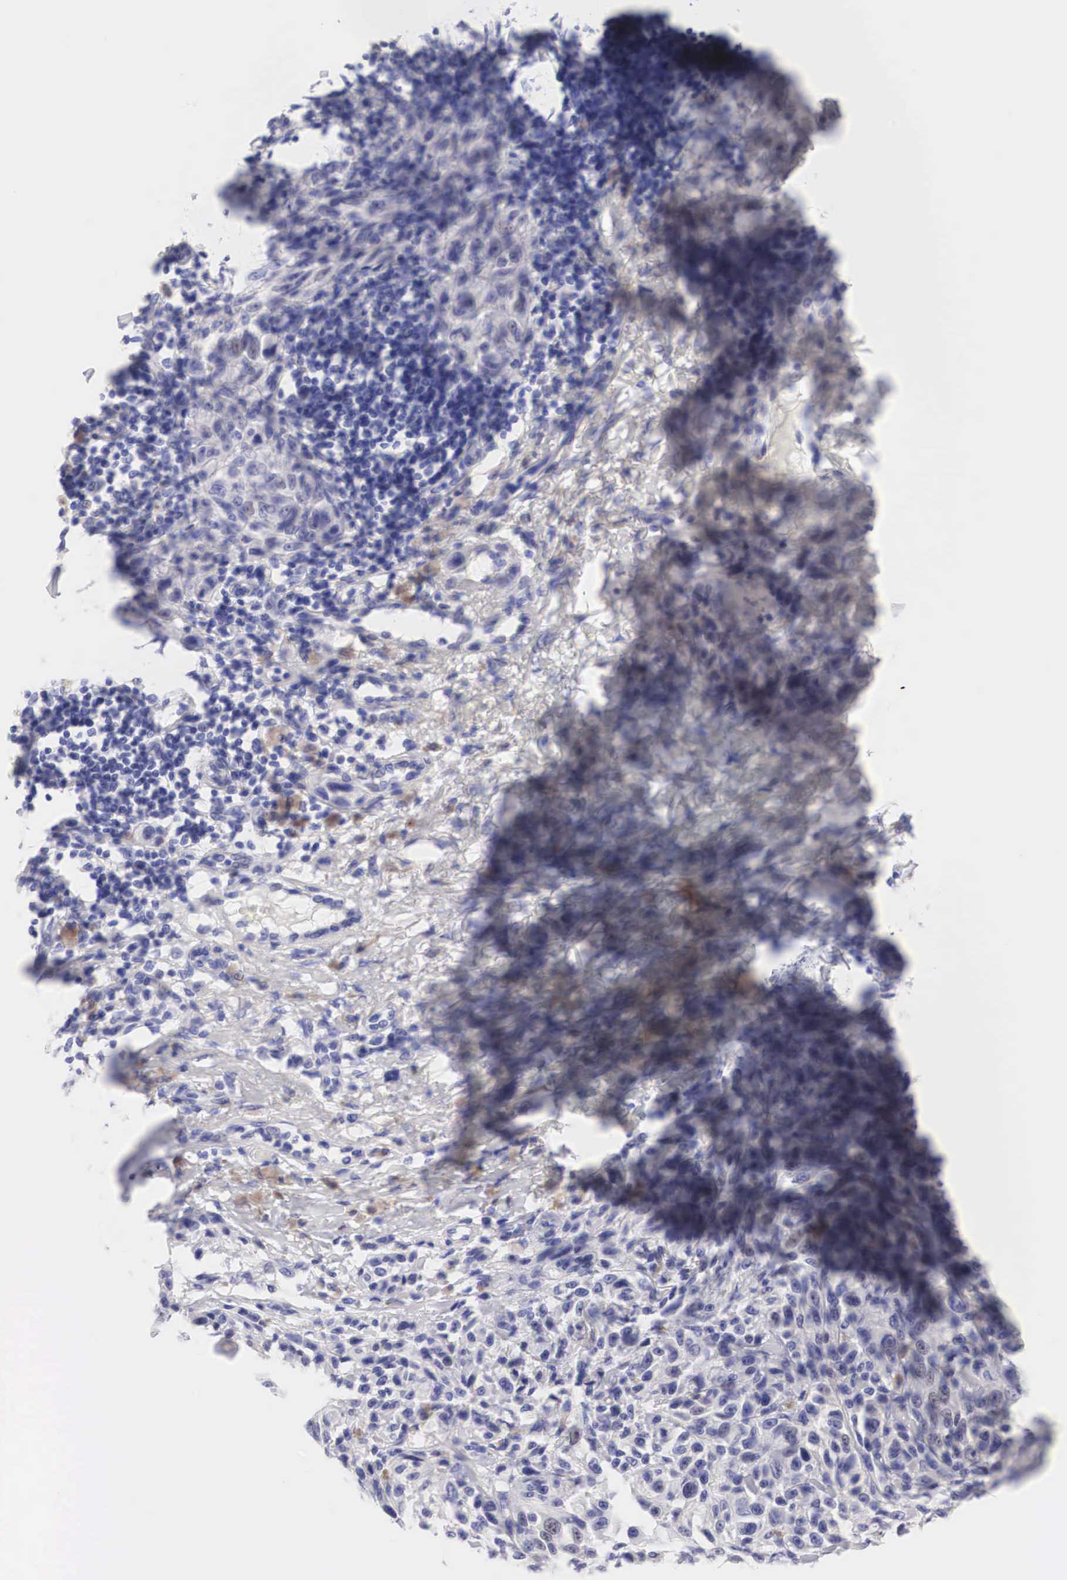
{"staining": {"intensity": "weak", "quantity": "<25%", "location": "cytoplasmic/membranous"}, "tissue": "melanoma", "cell_type": "Tumor cells", "image_type": "cancer", "snomed": [{"axis": "morphology", "description": "Malignant melanoma, NOS"}, {"axis": "topography", "description": "Skin"}], "caption": "This is a photomicrograph of immunohistochemistry (IHC) staining of malignant melanoma, which shows no staining in tumor cells. The staining is performed using DAB (3,3'-diaminobenzidine) brown chromogen with nuclei counter-stained in using hematoxylin.", "gene": "ERBB2", "patient": {"sex": "male", "age": 70}}